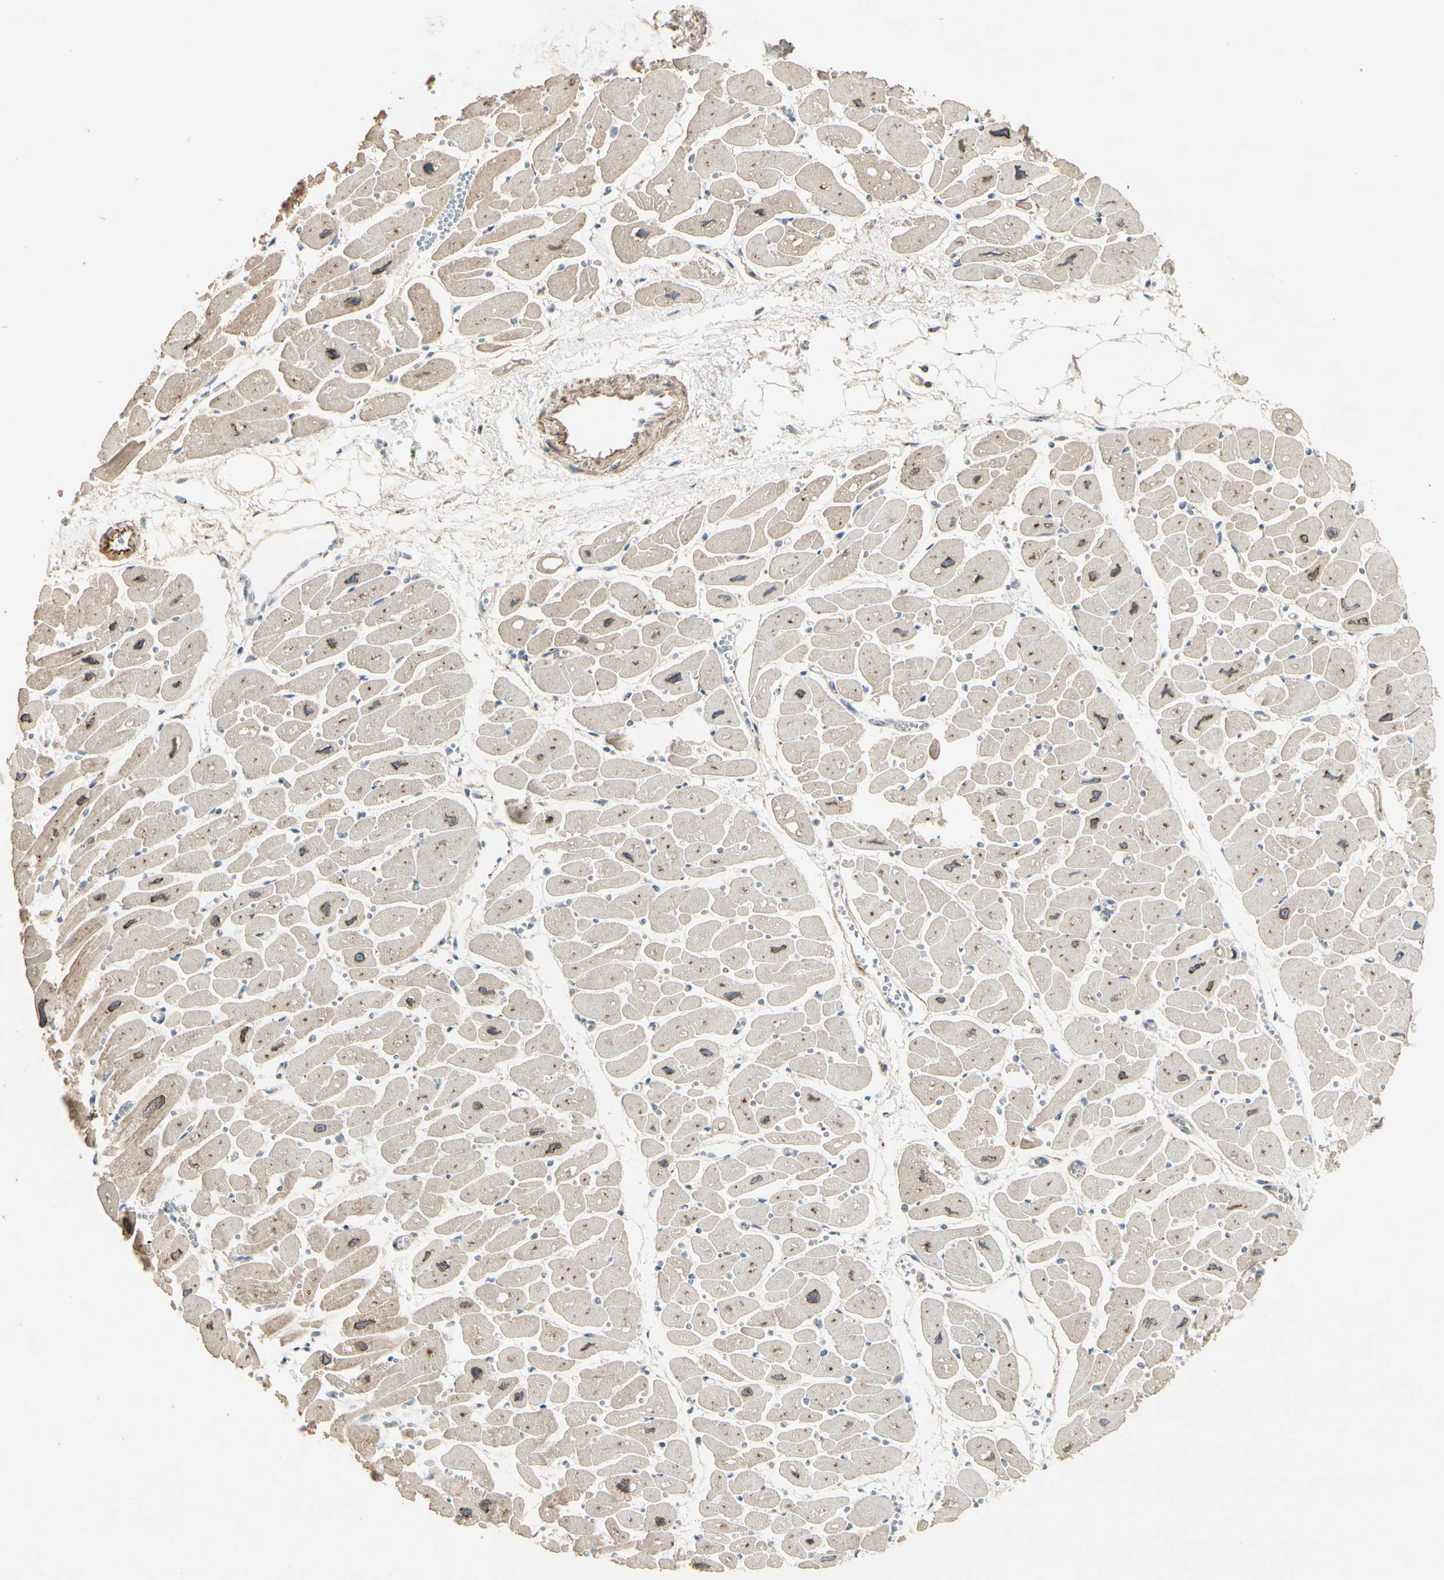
{"staining": {"intensity": "moderate", "quantity": "25%-75%", "location": "cytoplasmic/membranous"}, "tissue": "heart muscle", "cell_type": "Cardiomyocytes", "image_type": "normal", "snomed": [{"axis": "morphology", "description": "Normal tissue, NOS"}, {"axis": "topography", "description": "Heart"}], "caption": "The histopathology image reveals a brown stain indicating the presence of a protein in the cytoplasmic/membranous of cardiomyocytes in heart muscle.", "gene": "AKAP9", "patient": {"sex": "female", "age": 54}}